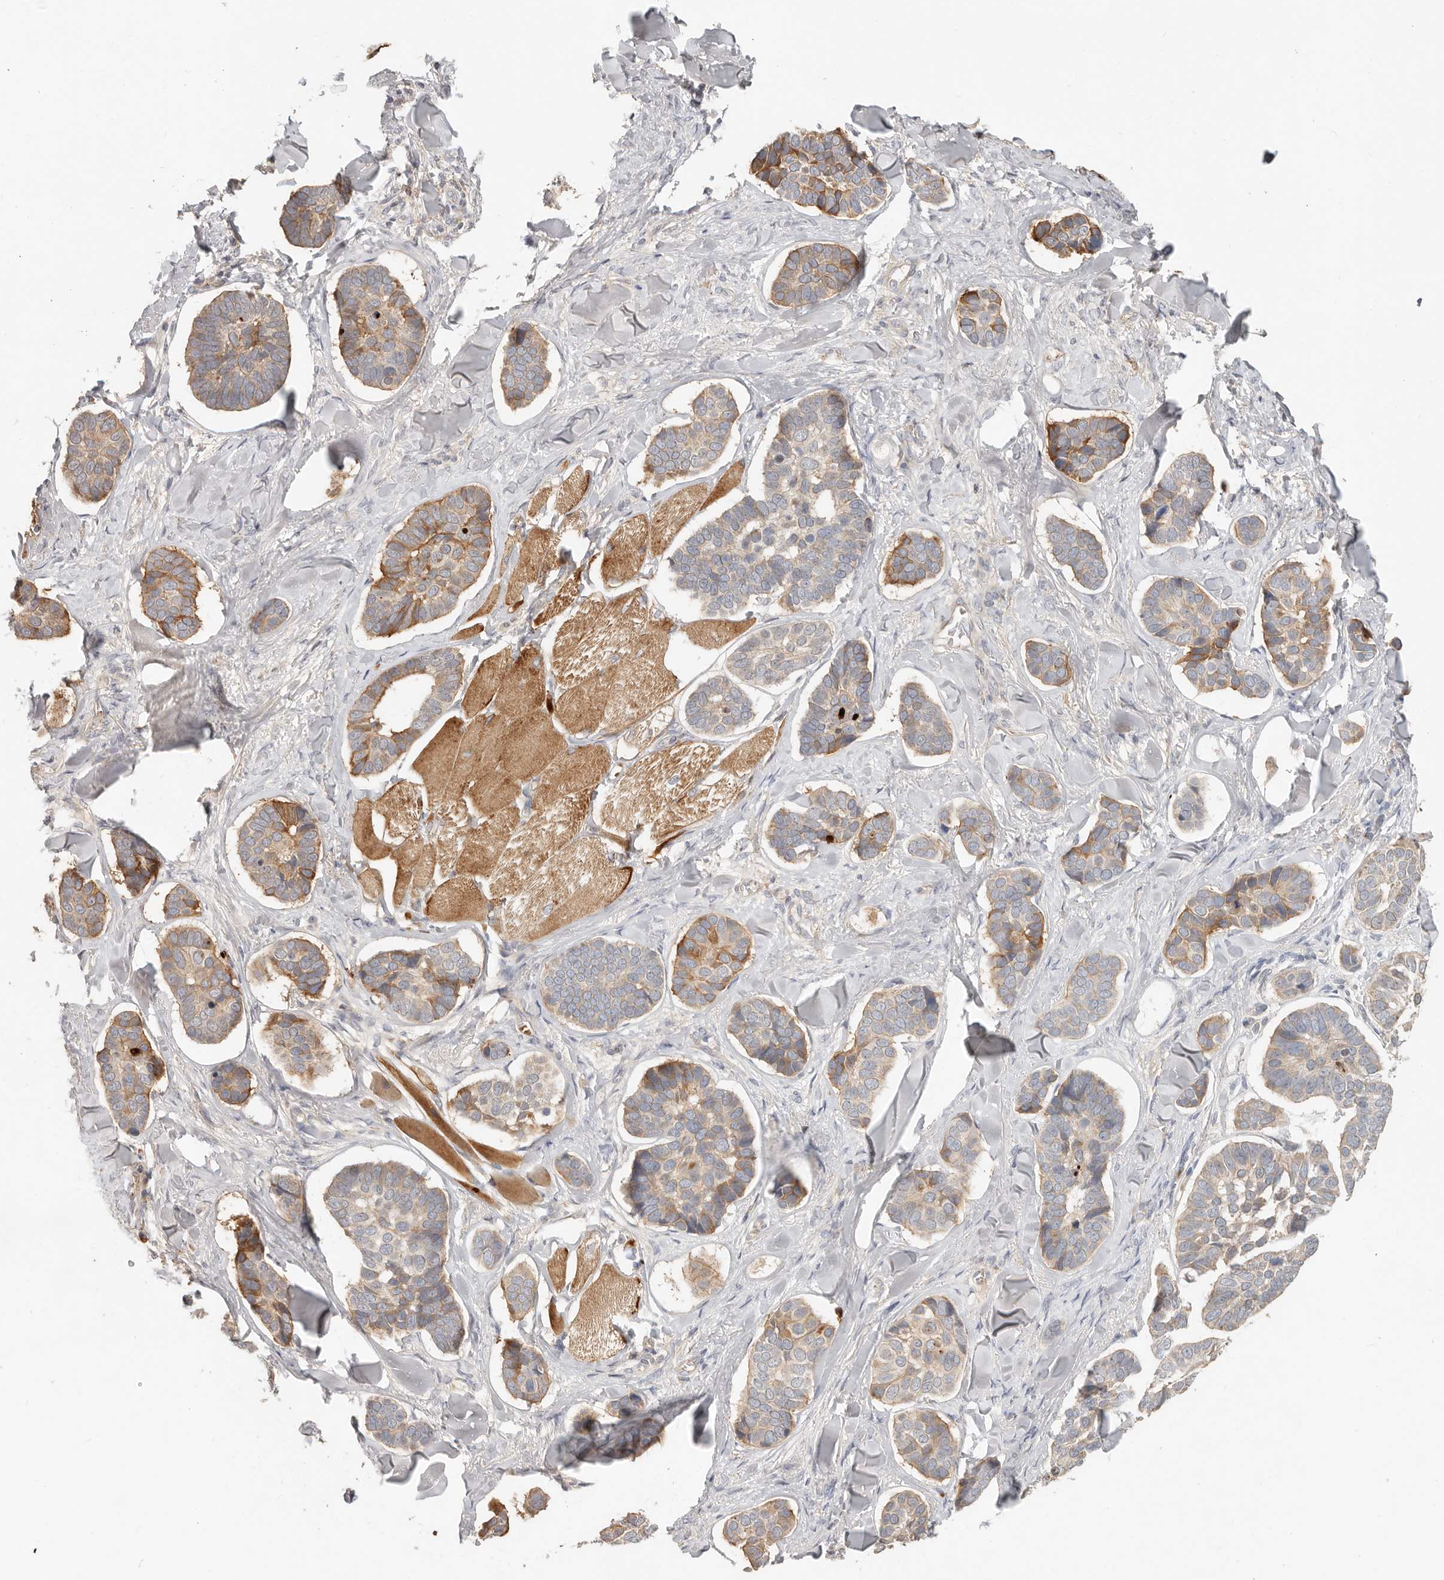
{"staining": {"intensity": "moderate", "quantity": "25%-75%", "location": "cytoplasmic/membranous"}, "tissue": "skin cancer", "cell_type": "Tumor cells", "image_type": "cancer", "snomed": [{"axis": "morphology", "description": "Basal cell carcinoma"}, {"axis": "topography", "description": "Skin"}], "caption": "High-magnification brightfield microscopy of basal cell carcinoma (skin) stained with DAB (brown) and counterstained with hematoxylin (blue). tumor cells exhibit moderate cytoplasmic/membranous expression is present in about25%-75% of cells.", "gene": "MTFR2", "patient": {"sex": "male", "age": 62}}